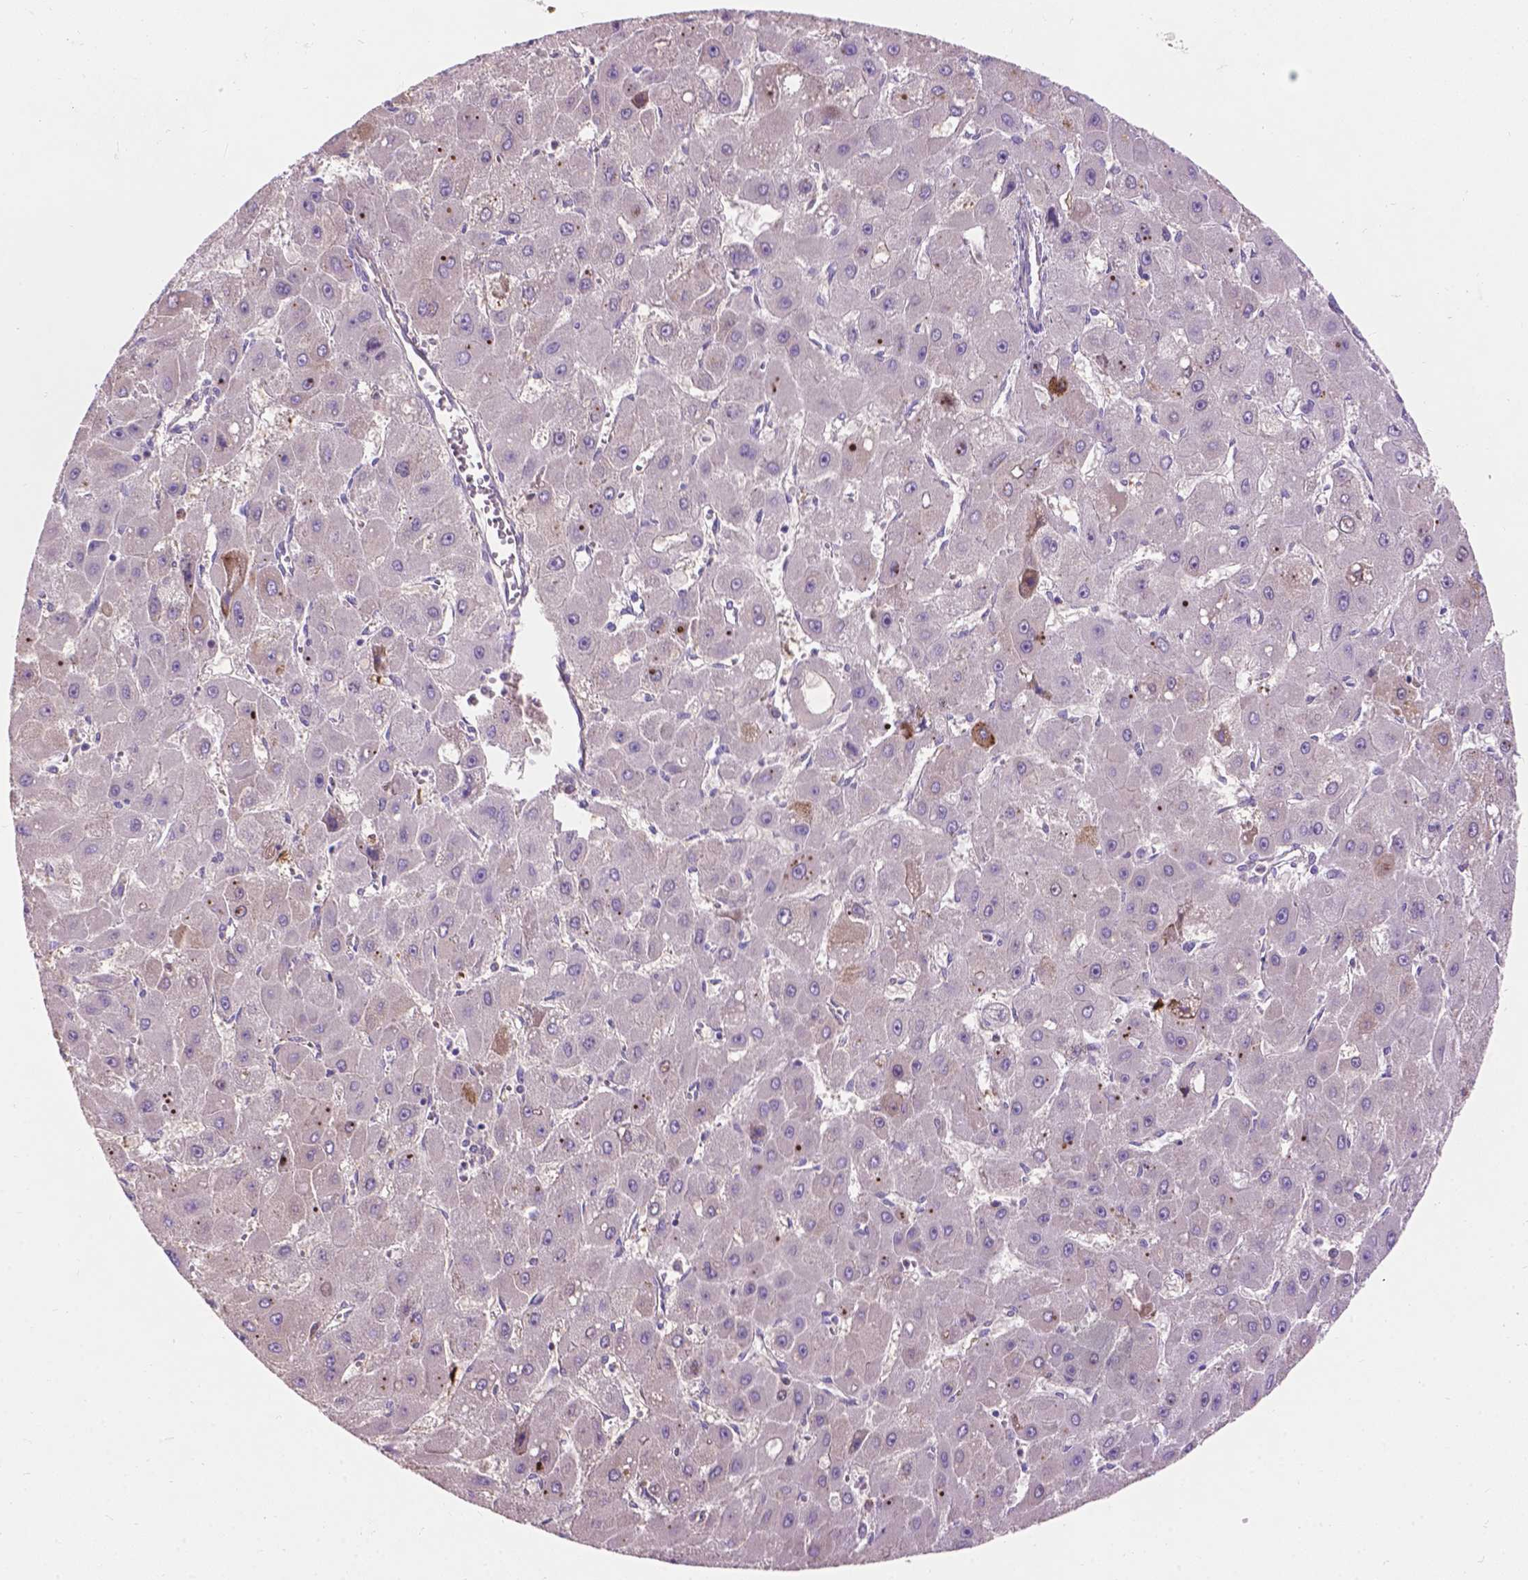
{"staining": {"intensity": "weak", "quantity": "25%-75%", "location": "cytoplasmic/membranous"}, "tissue": "liver cancer", "cell_type": "Tumor cells", "image_type": "cancer", "snomed": [{"axis": "morphology", "description": "Carcinoma, Hepatocellular, NOS"}, {"axis": "topography", "description": "Liver"}], "caption": "Immunohistochemical staining of human liver cancer (hepatocellular carcinoma) exhibits weak cytoplasmic/membranous protein expression in approximately 25%-75% of tumor cells.", "gene": "NOXO1", "patient": {"sex": "female", "age": 25}}